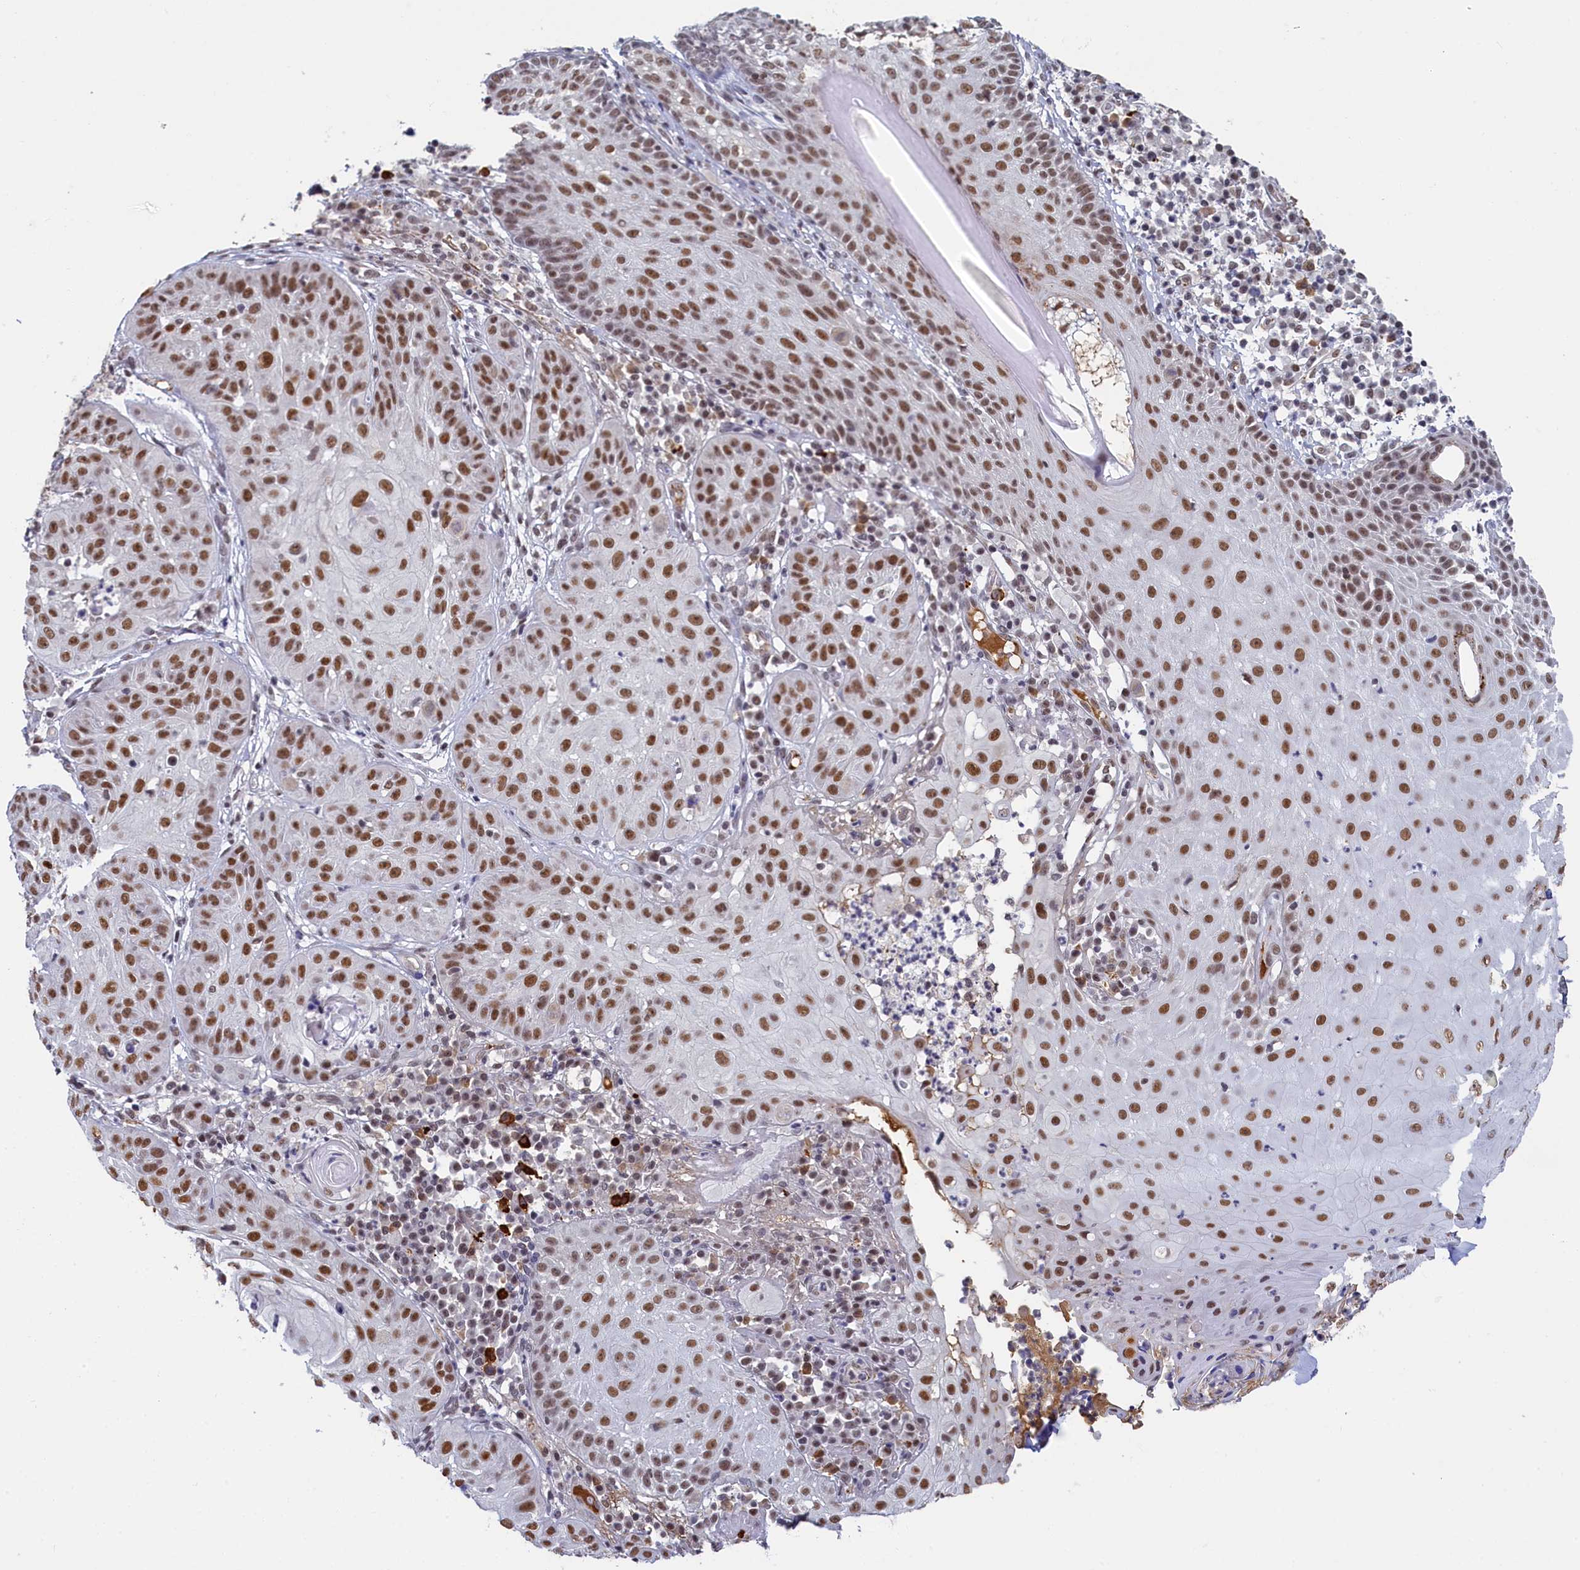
{"staining": {"intensity": "moderate", "quantity": ">75%", "location": "nuclear"}, "tissue": "skin cancer", "cell_type": "Tumor cells", "image_type": "cancer", "snomed": [{"axis": "morphology", "description": "Normal tissue, NOS"}, {"axis": "morphology", "description": "Basal cell carcinoma"}, {"axis": "topography", "description": "Skin"}], "caption": "Protein analysis of basal cell carcinoma (skin) tissue shows moderate nuclear staining in approximately >75% of tumor cells.", "gene": "INTS14", "patient": {"sex": "male", "age": 93}}